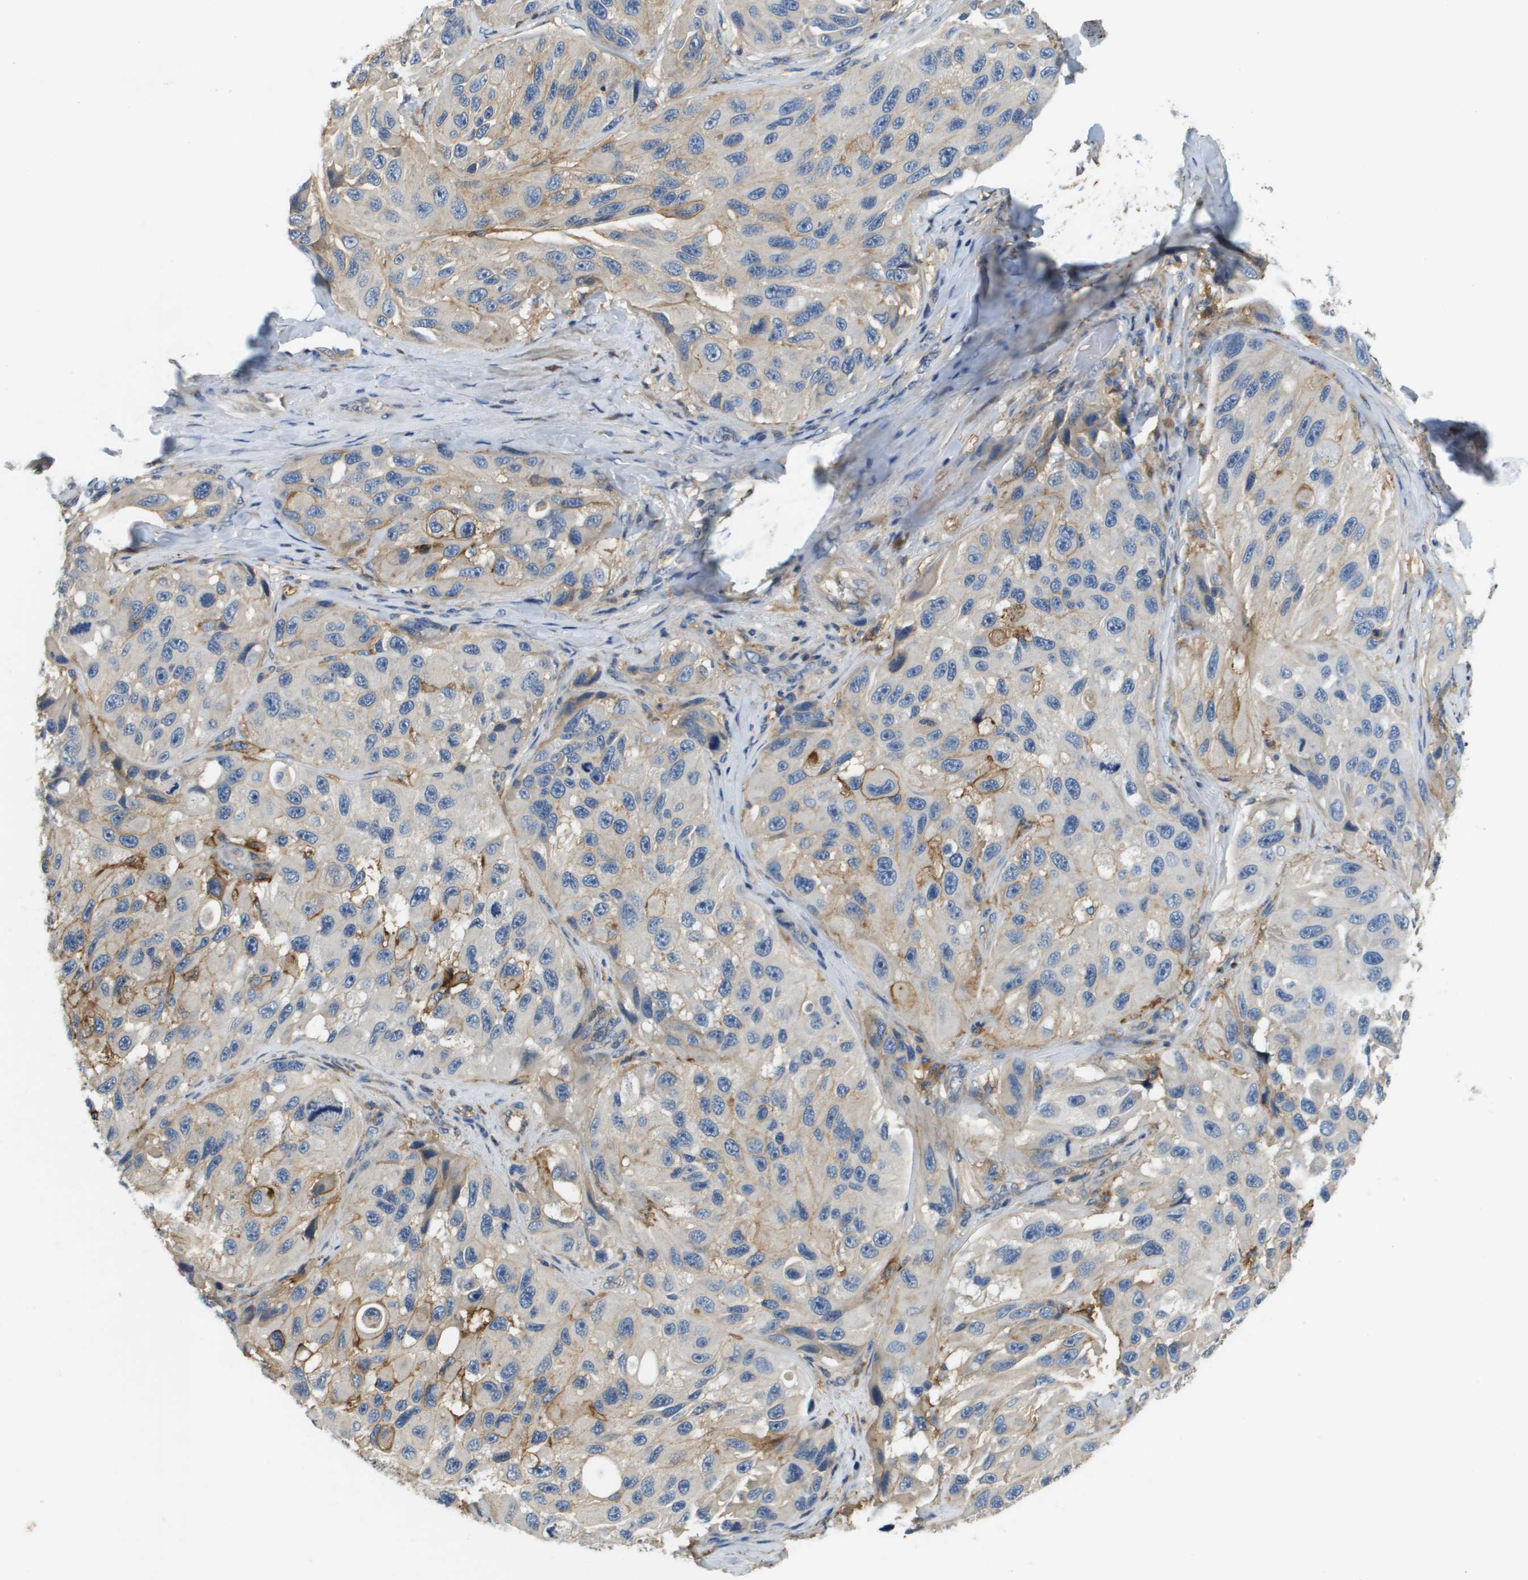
{"staining": {"intensity": "negative", "quantity": "none", "location": "none"}, "tissue": "melanoma", "cell_type": "Tumor cells", "image_type": "cancer", "snomed": [{"axis": "morphology", "description": "Malignant melanoma, NOS"}, {"axis": "topography", "description": "Skin"}], "caption": "A high-resolution image shows immunohistochemistry staining of malignant melanoma, which demonstrates no significant staining in tumor cells.", "gene": "SLC16A3", "patient": {"sex": "female", "age": 73}}